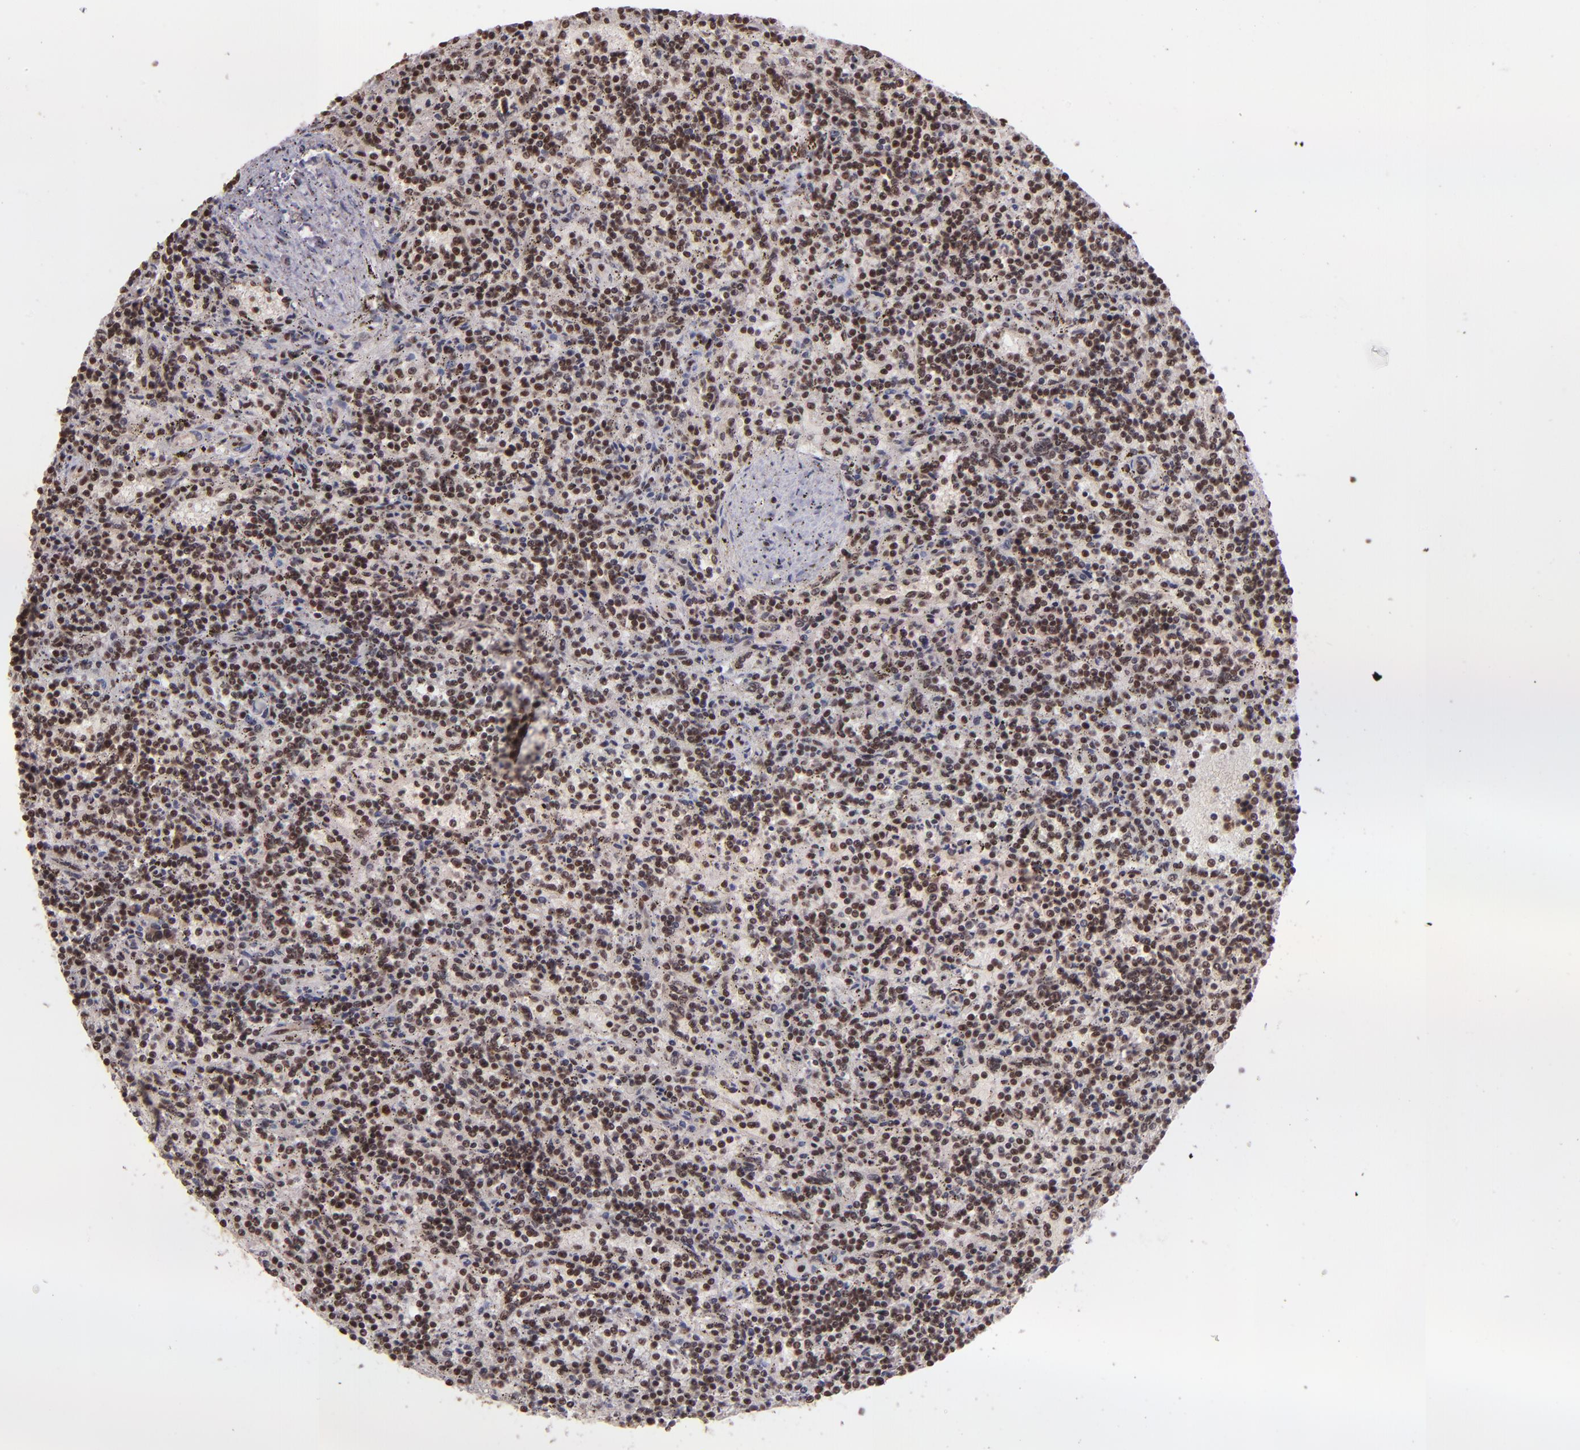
{"staining": {"intensity": "moderate", "quantity": ">75%", "location": "nuclear"}, "tissue": "lymphoma", "cell_type": "Tumor cells", "image_type": "cancer", "snomed": [{"axis": "morphology", "description": "Malignant lymphoma, non-Hodgkin's type, Low grade"}, {"axis": "topography", "description": "Spleen"}], "caption": "The photomicrograph displays immunohistochemical staining of lymphoma. There is moderate nuclear expression is appreciated in approximately >75% of tumor cells. (Brightfield microscopy of DAB IHC at high magnification).", "gene": "PQBP1", "patient": {"sex": "male", "age": 73}}